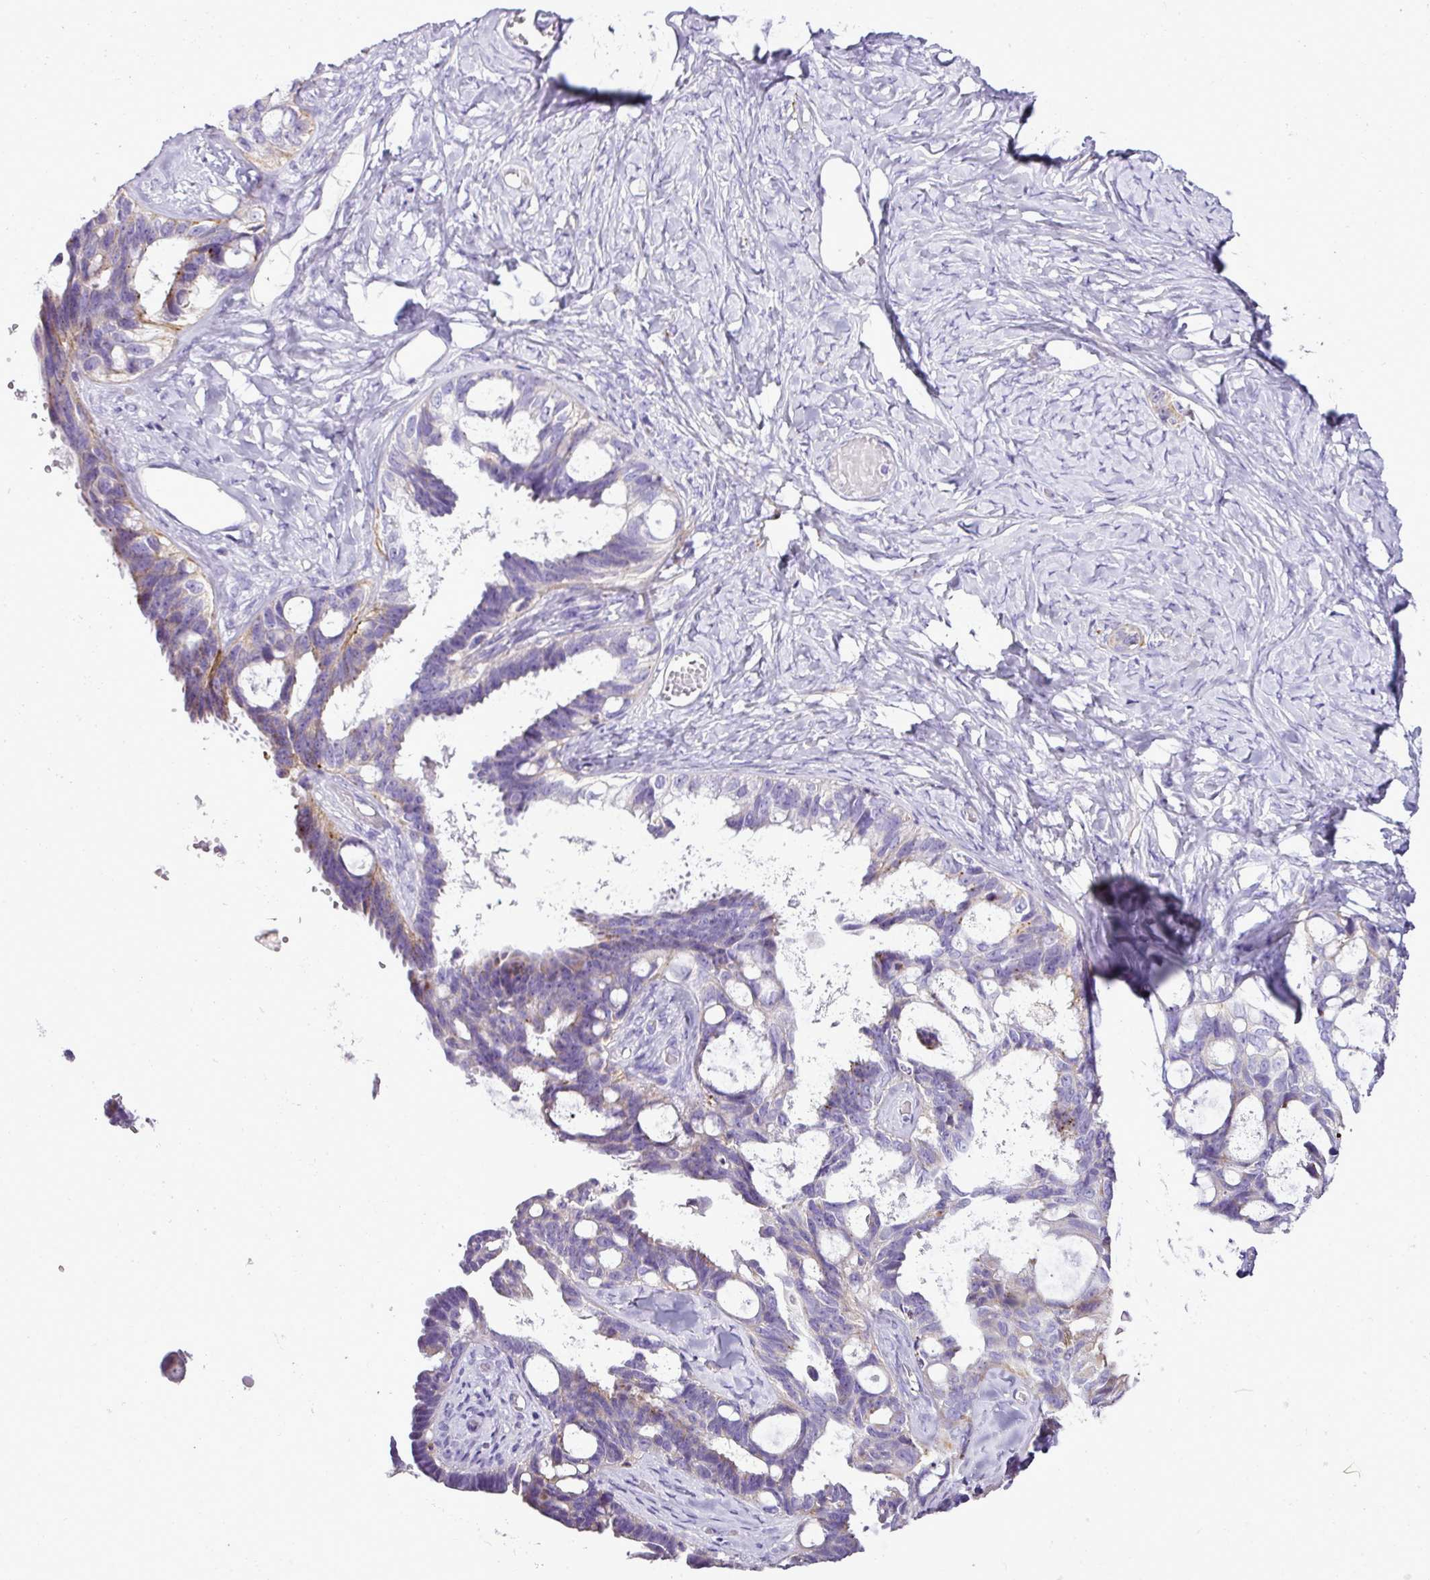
{"staining": {"intensity": "weak", "quantity": "<25%", "location": "cytoplasmic/membranous"}, "tissue": "ovarian cancer", "cell_type": "Tumor cells", "image_type": "cancer", "snomed": [{"axis": "morphology", "description": "Cystadenocarcinoma, serous, NOS"}, {"axis": "topography", "description": "Ovary"}], "caption": "IHC histopathology image of human ovarian serous cystadenocarcinoma stained for a protein (brown), which shows no staining in tumor cells. (DAB (3,3'-diaminobenzidine) immunohistochemistry (IHC), high magnification).", "gene": "PGAP4", "patient": {"sex": "female", "age": 69}}